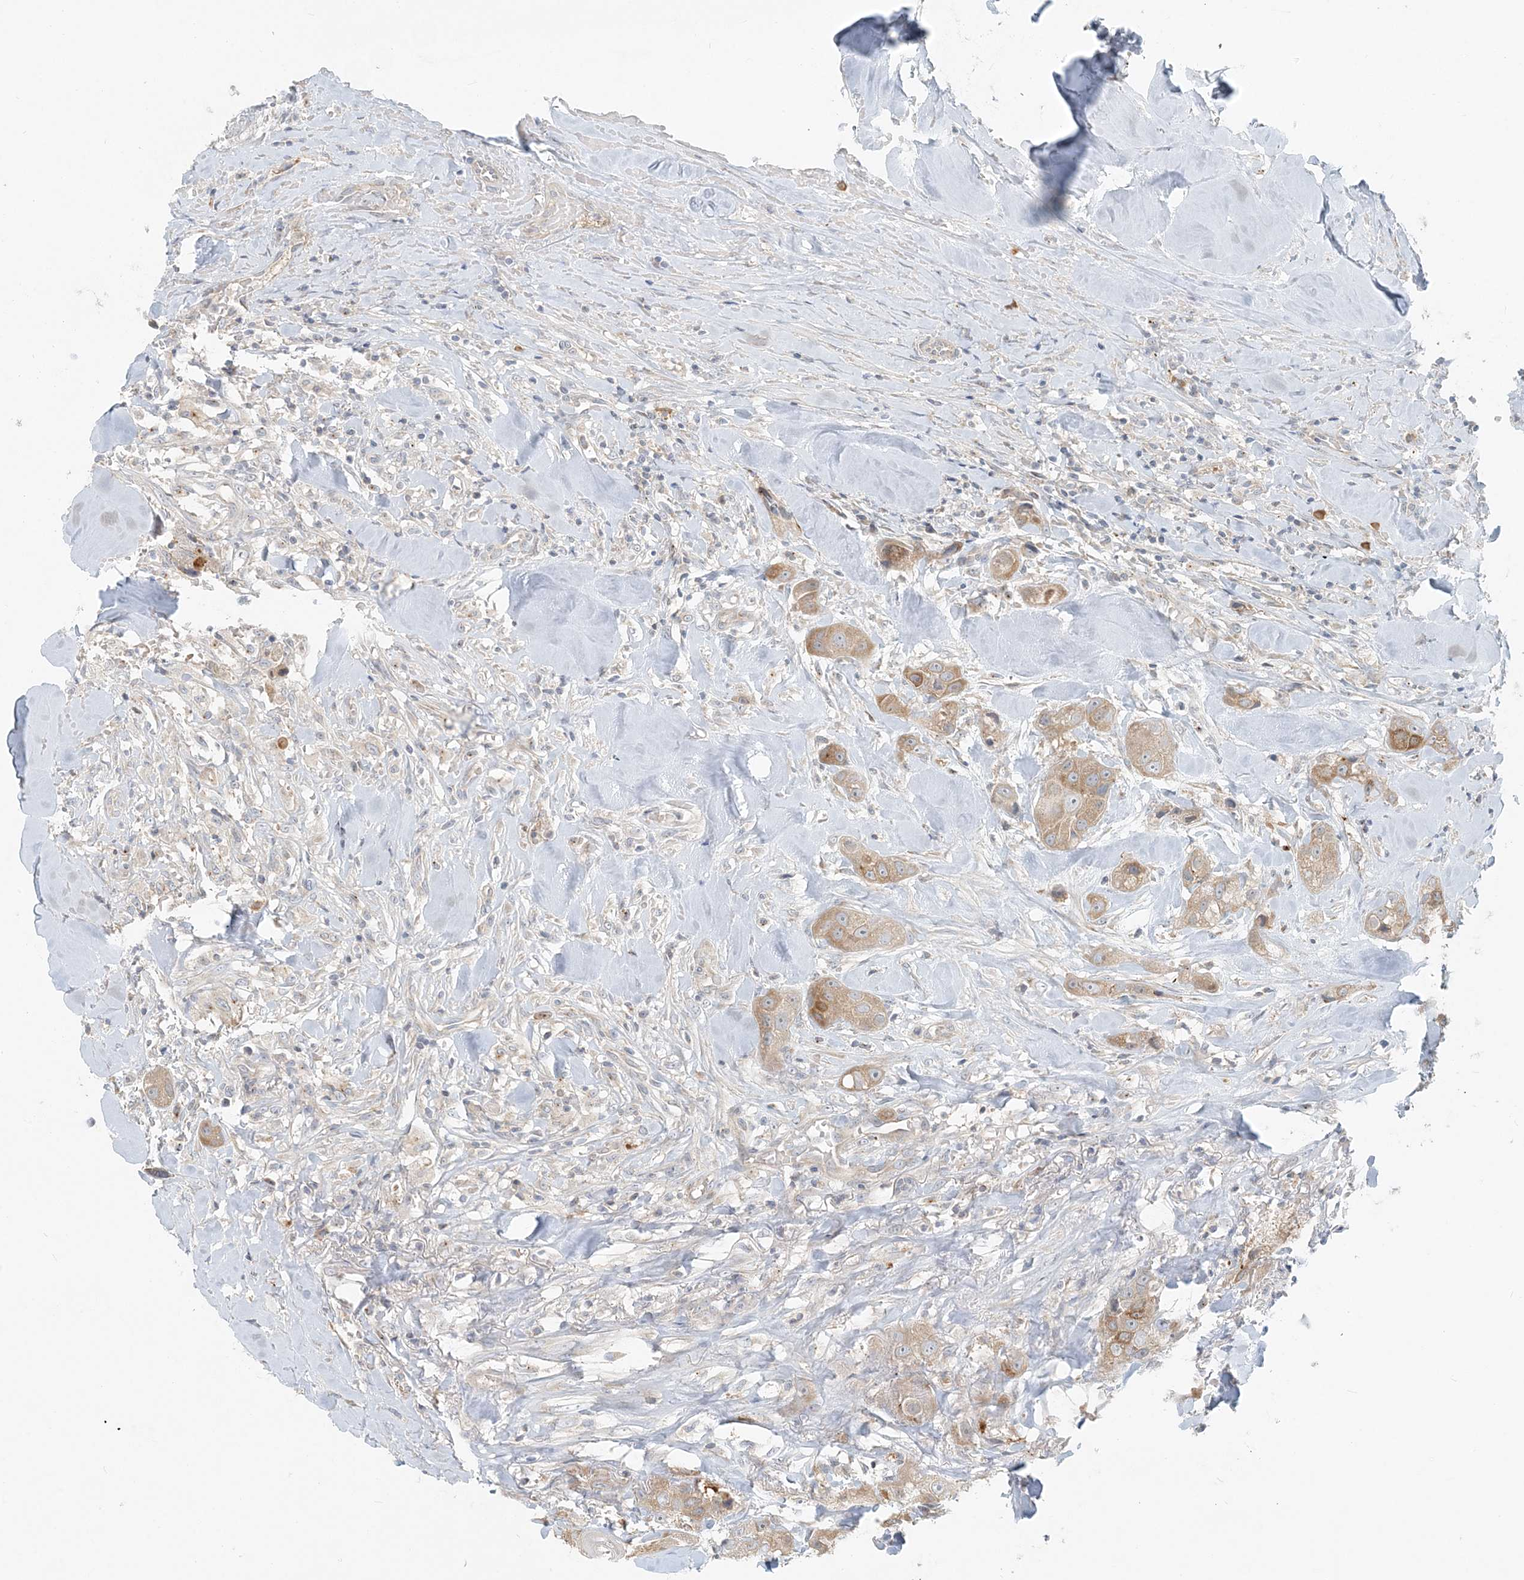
{"staining": {"intensity": "weak", "quantity": ">75%", "location": "cytoplasmic/membranous"}, "tissue": "head and neck cancer", "cell_type": "Tumor cells", "image_type": "cancer", "snomed": [{"axis": "morphology", "description": "Normal tissue, NOS"}, {"axis": "morphology", "description": "Squamous cell carcinoma, NOS"}, {"axis": "topography", "description": "Skeletal muscle"}, {"axis": "topography", "description": "Head-Neck"}], "caption": "Weak cytoplasmic/membranous positivity for a protein is identified in about >75% of tumor cells of squamous cell carcinoma (head and neck) using immunohistochemistry.", "gene": "NAA11", "patient": {"sex": "male", "age": 51}}